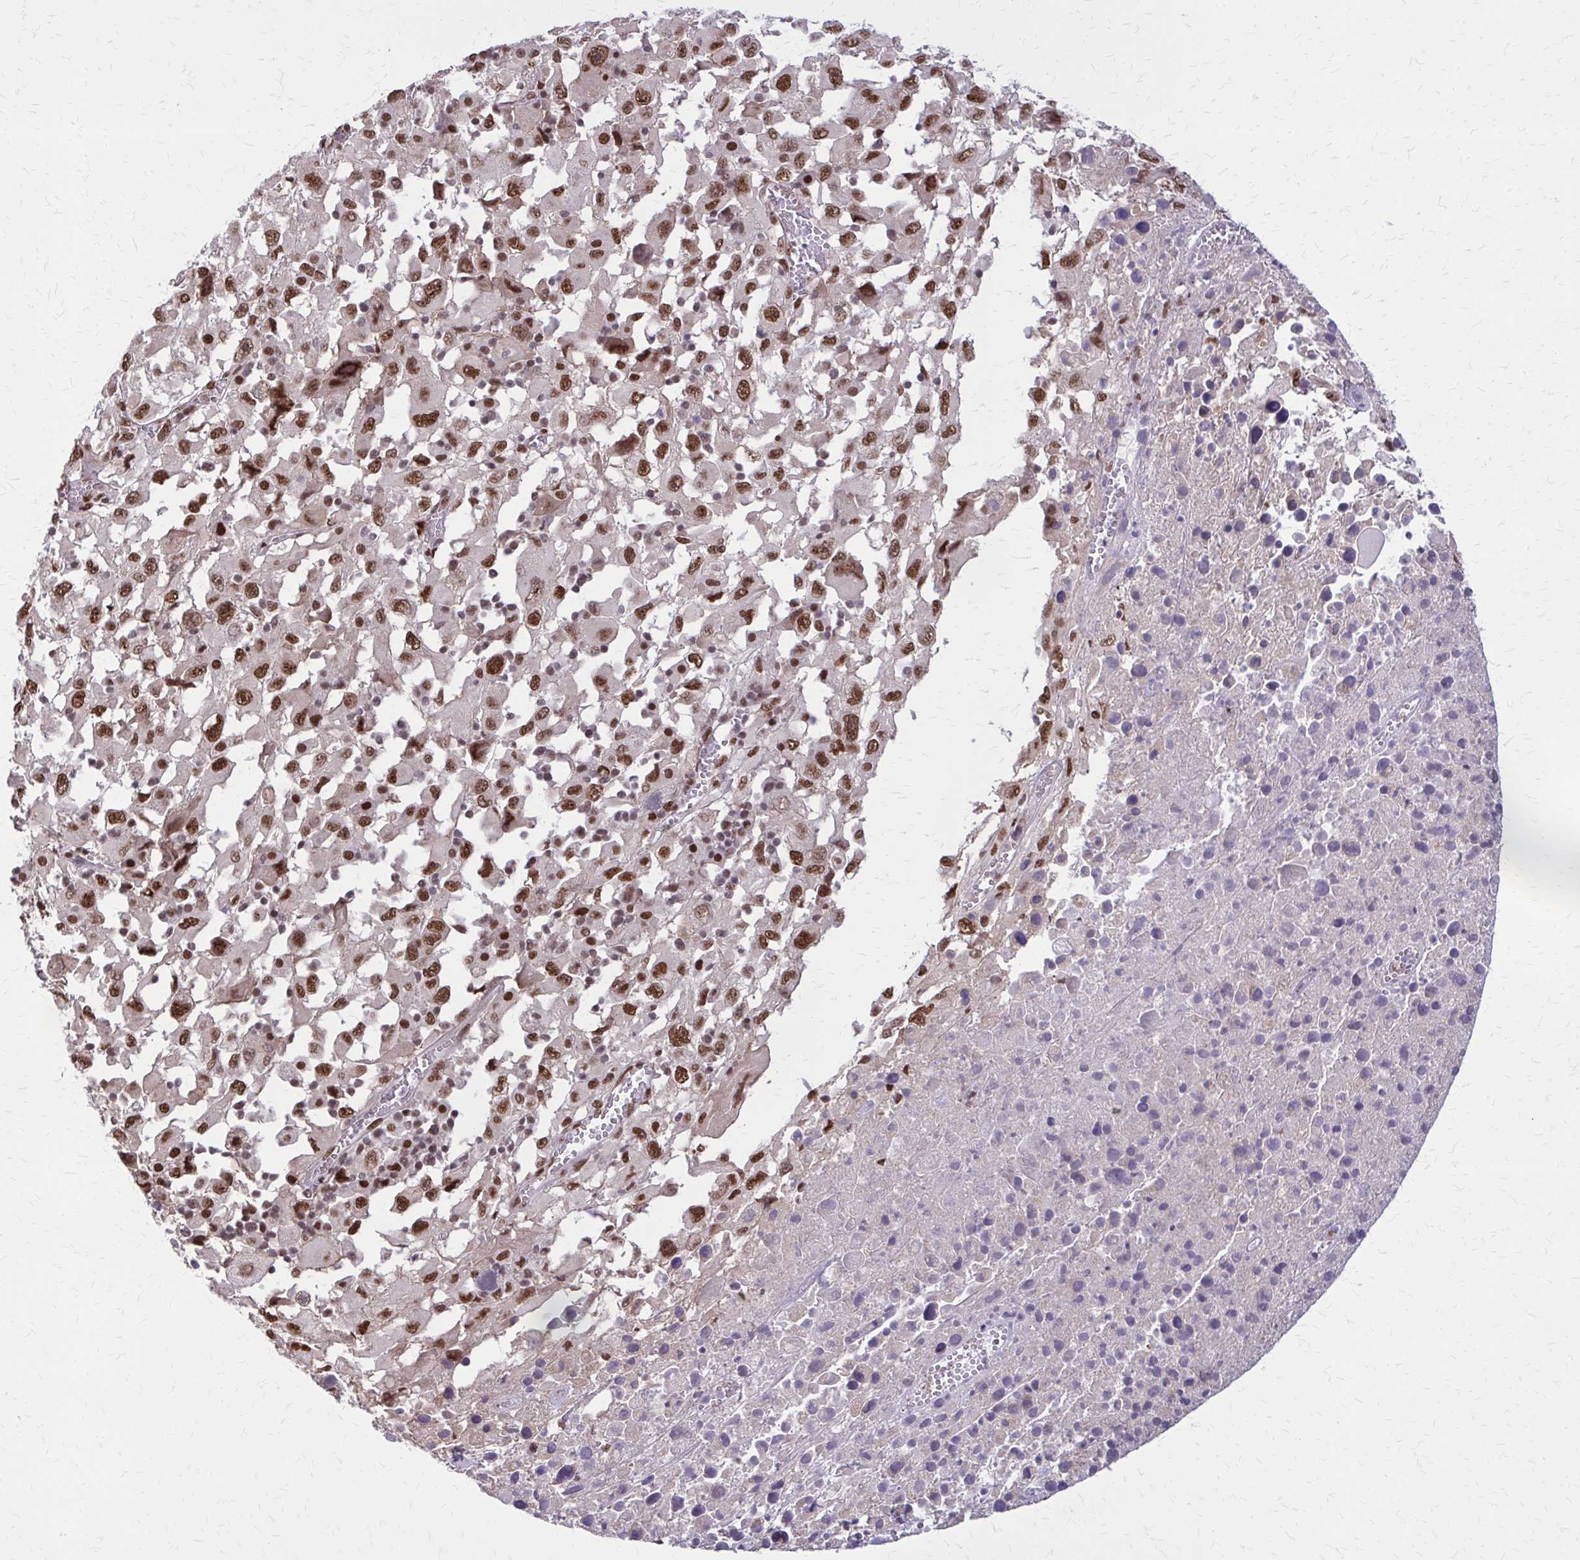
{"staining": {"intensity": "strong", "quantity": ">75%", "location": "nuclear"}, "tissue": "melanoma", "cell_type": "Tumor cells", "image_type": "cancer", "snomed": [{"axis": "morphology", "description": "Malignant melanoma, Metastatic site"}, {"axis": "topography", "description": "Soft tissue"}], "caption": "Melanoma stained for a protein (brown) exhibits strong nuclear positive positivity in about >75% of tumor cells.", "gene": "TTF1", "patient": {"sex": "male", "age": 50}}